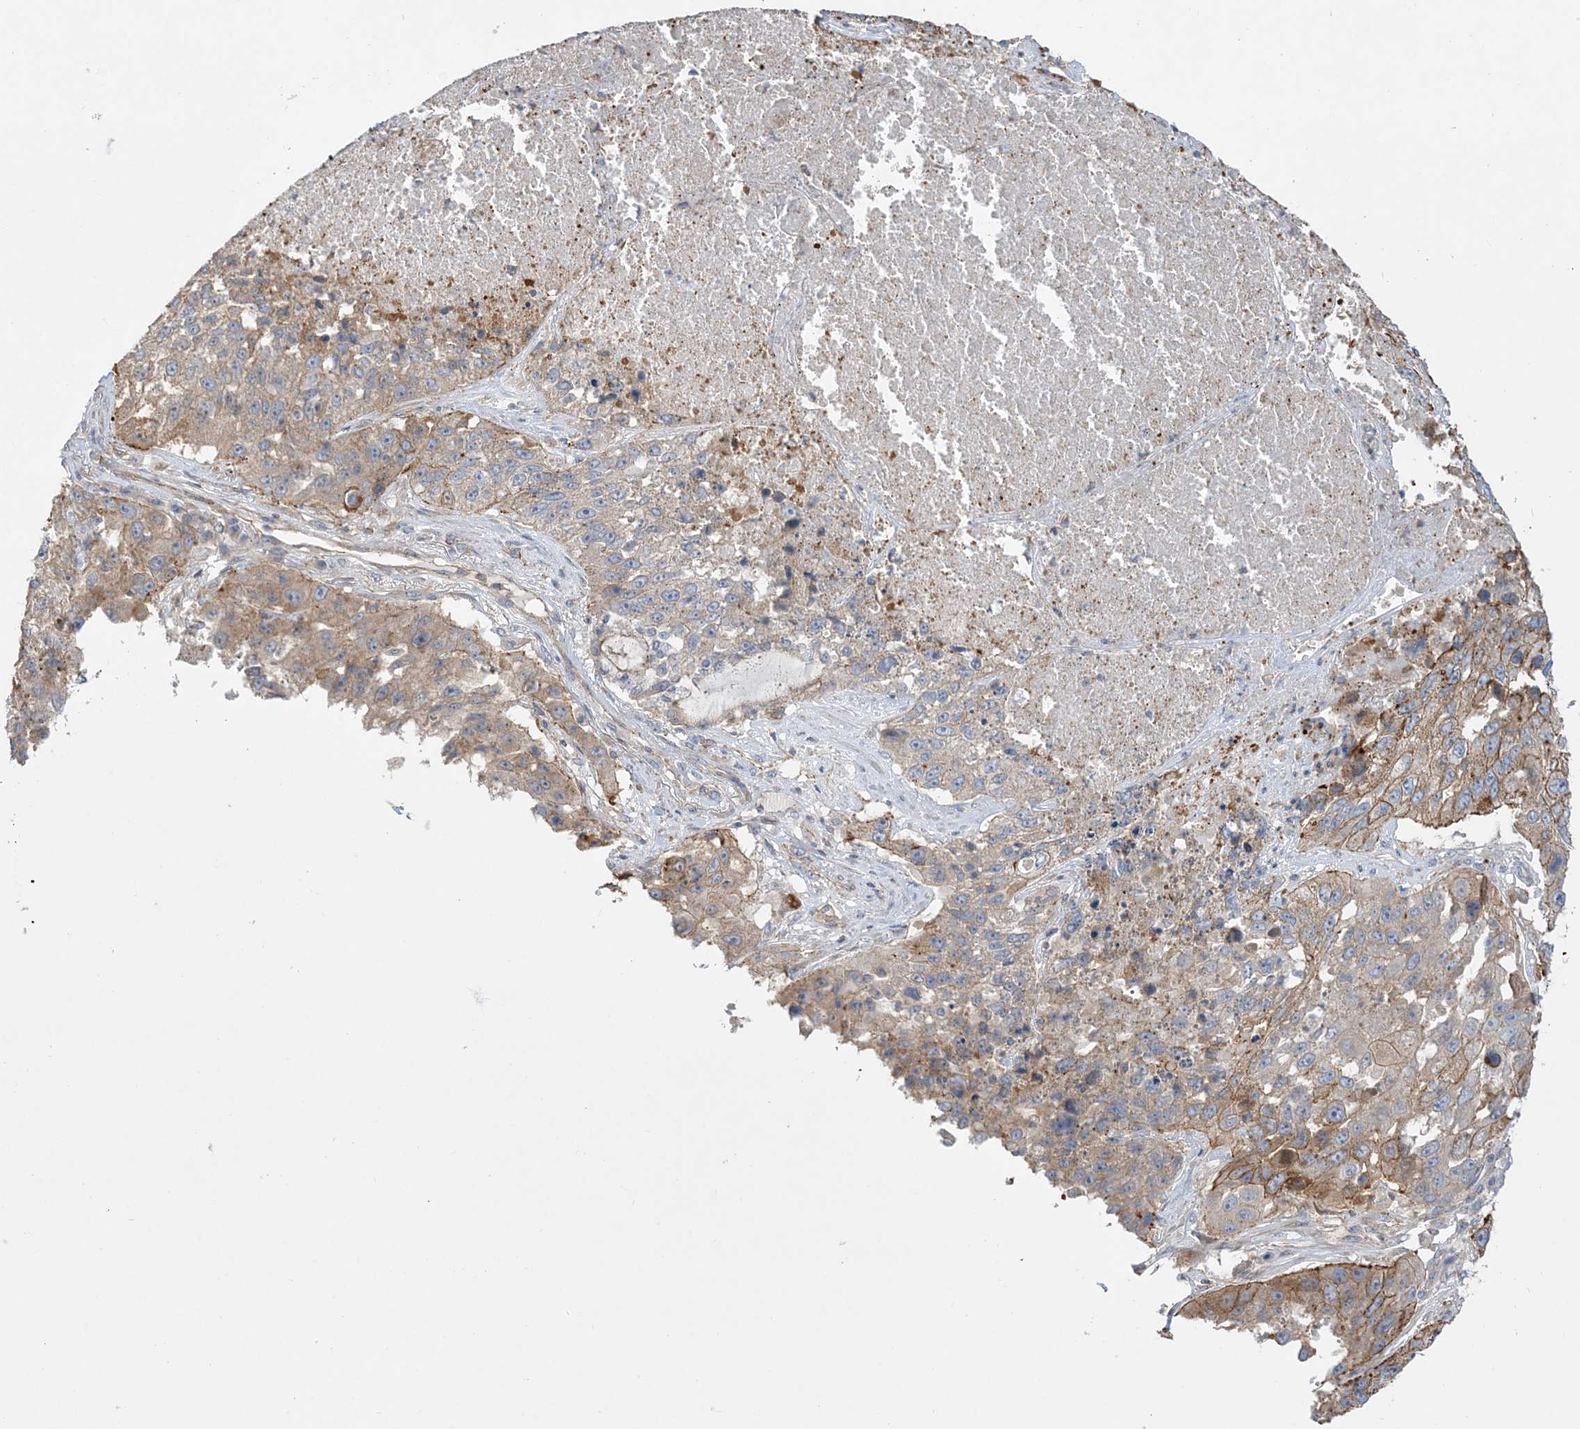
{"staining": {"intensity": "weak", "quantity": ">75%", "location": "cytoplasmic/membranous"}, "tissue": "lung cancer", "cell_type": "Tumor cells", "image_type": "cancer", "snomed": [{"axis": "morphology", "description": "Squamous cell carcinoma, NOS"}, {"axis": "topography", "description": "Lung"}], "caption": "The photomicrograph exhibits staining of lung cancer, revealing weak cytoplasmic/membranous protein staining (brown color) within tumor cells.", "gene": "PIGC", "patient": {"sex": "male", "age": 61}}